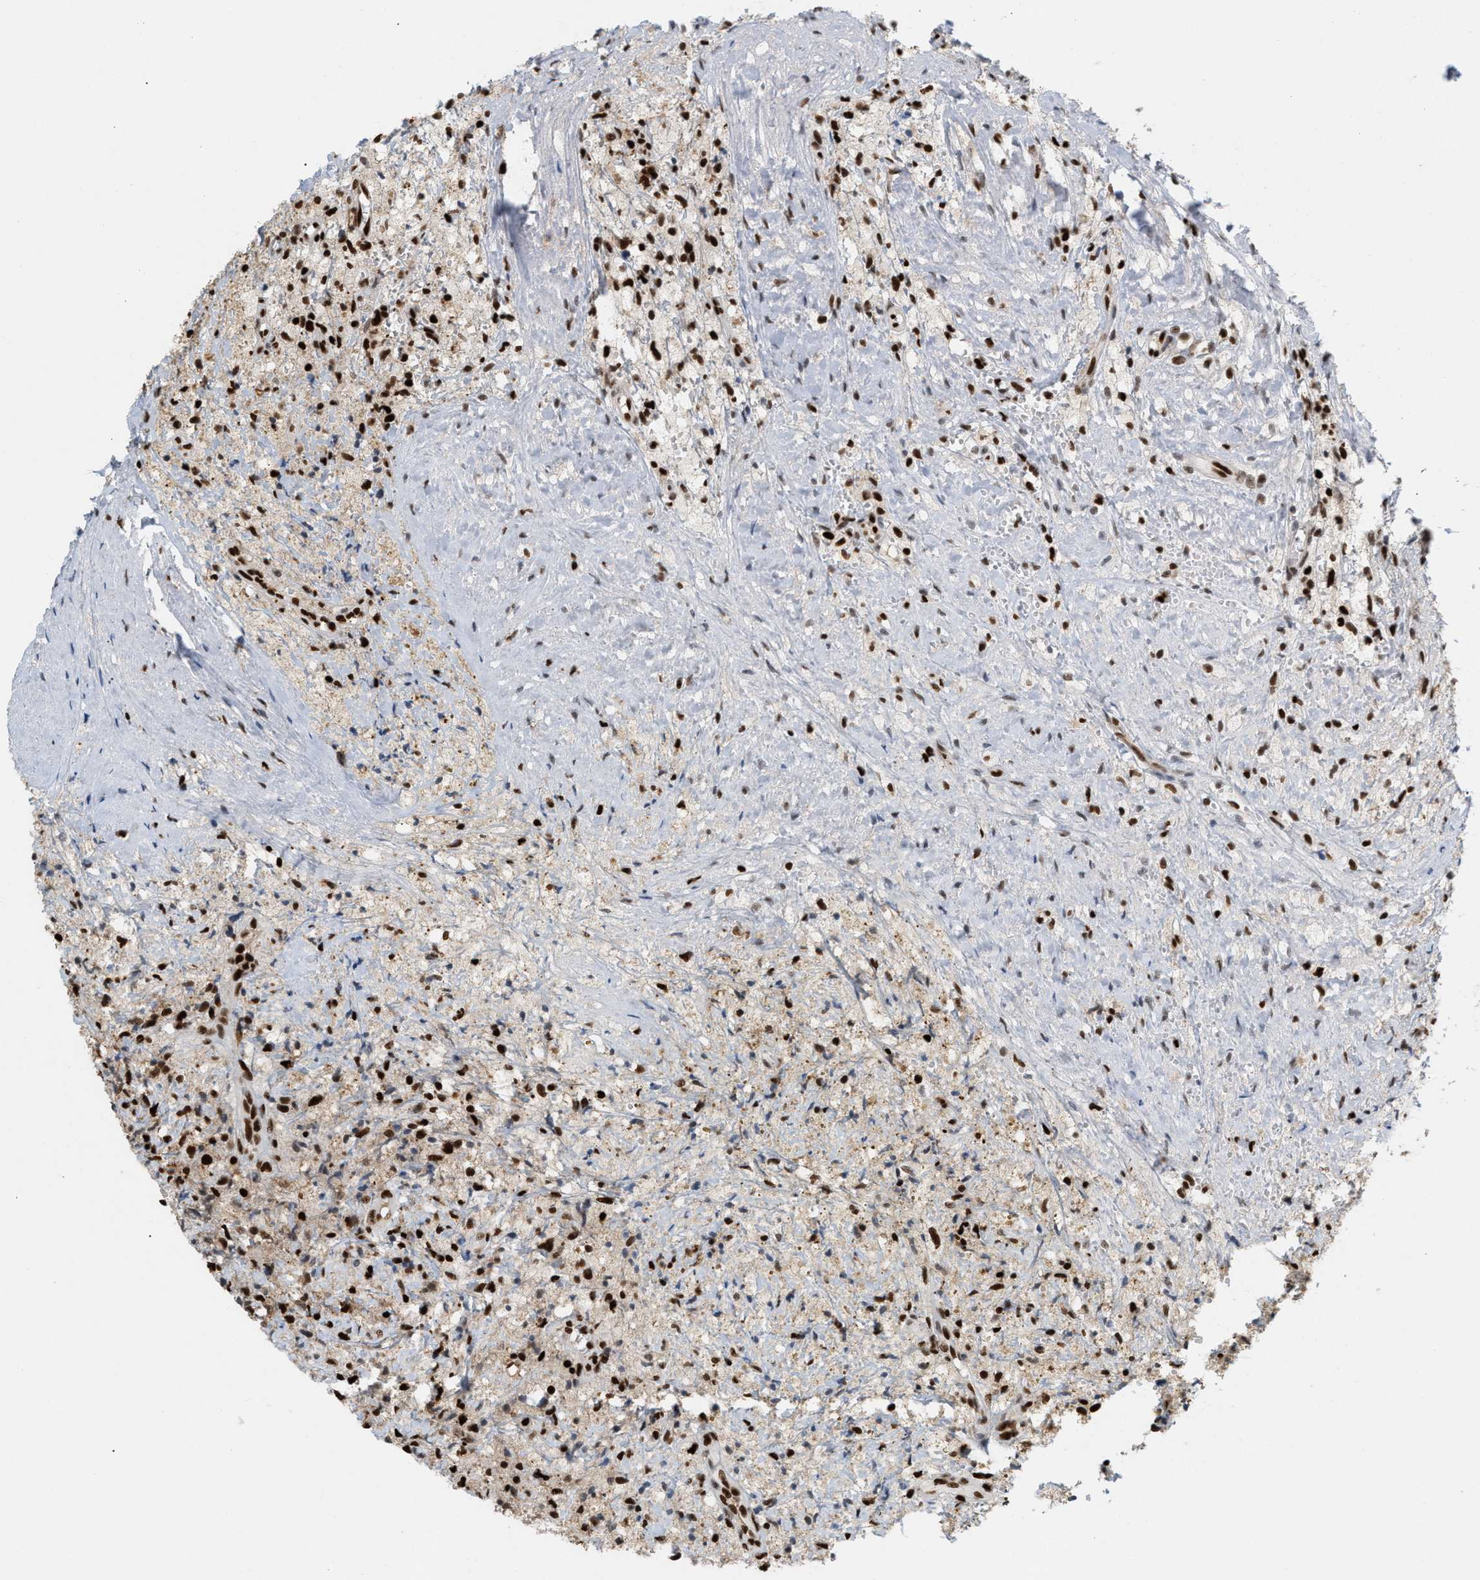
{"staining": {"intensity": "strong", "quantity": ">75%", "location": "nuclear"}, "tissue": "testis cancer", "cell_type": "Tumor cells", "image_type": "cancer", "snomed": [{"axis": "morphology", "description": "Carcinoma, Embryonal, NOS"}, {"axis": "topography", "description": "Testis"}], "caption": "Testis cancer (embryonal carcinoma) stained for a protein (brown) displays strong nuclear positive positivity in about >75% of tumor cells.", "gene": "RNASEK-C17orf49", "patient": {"sex": "male", "age": 2}}